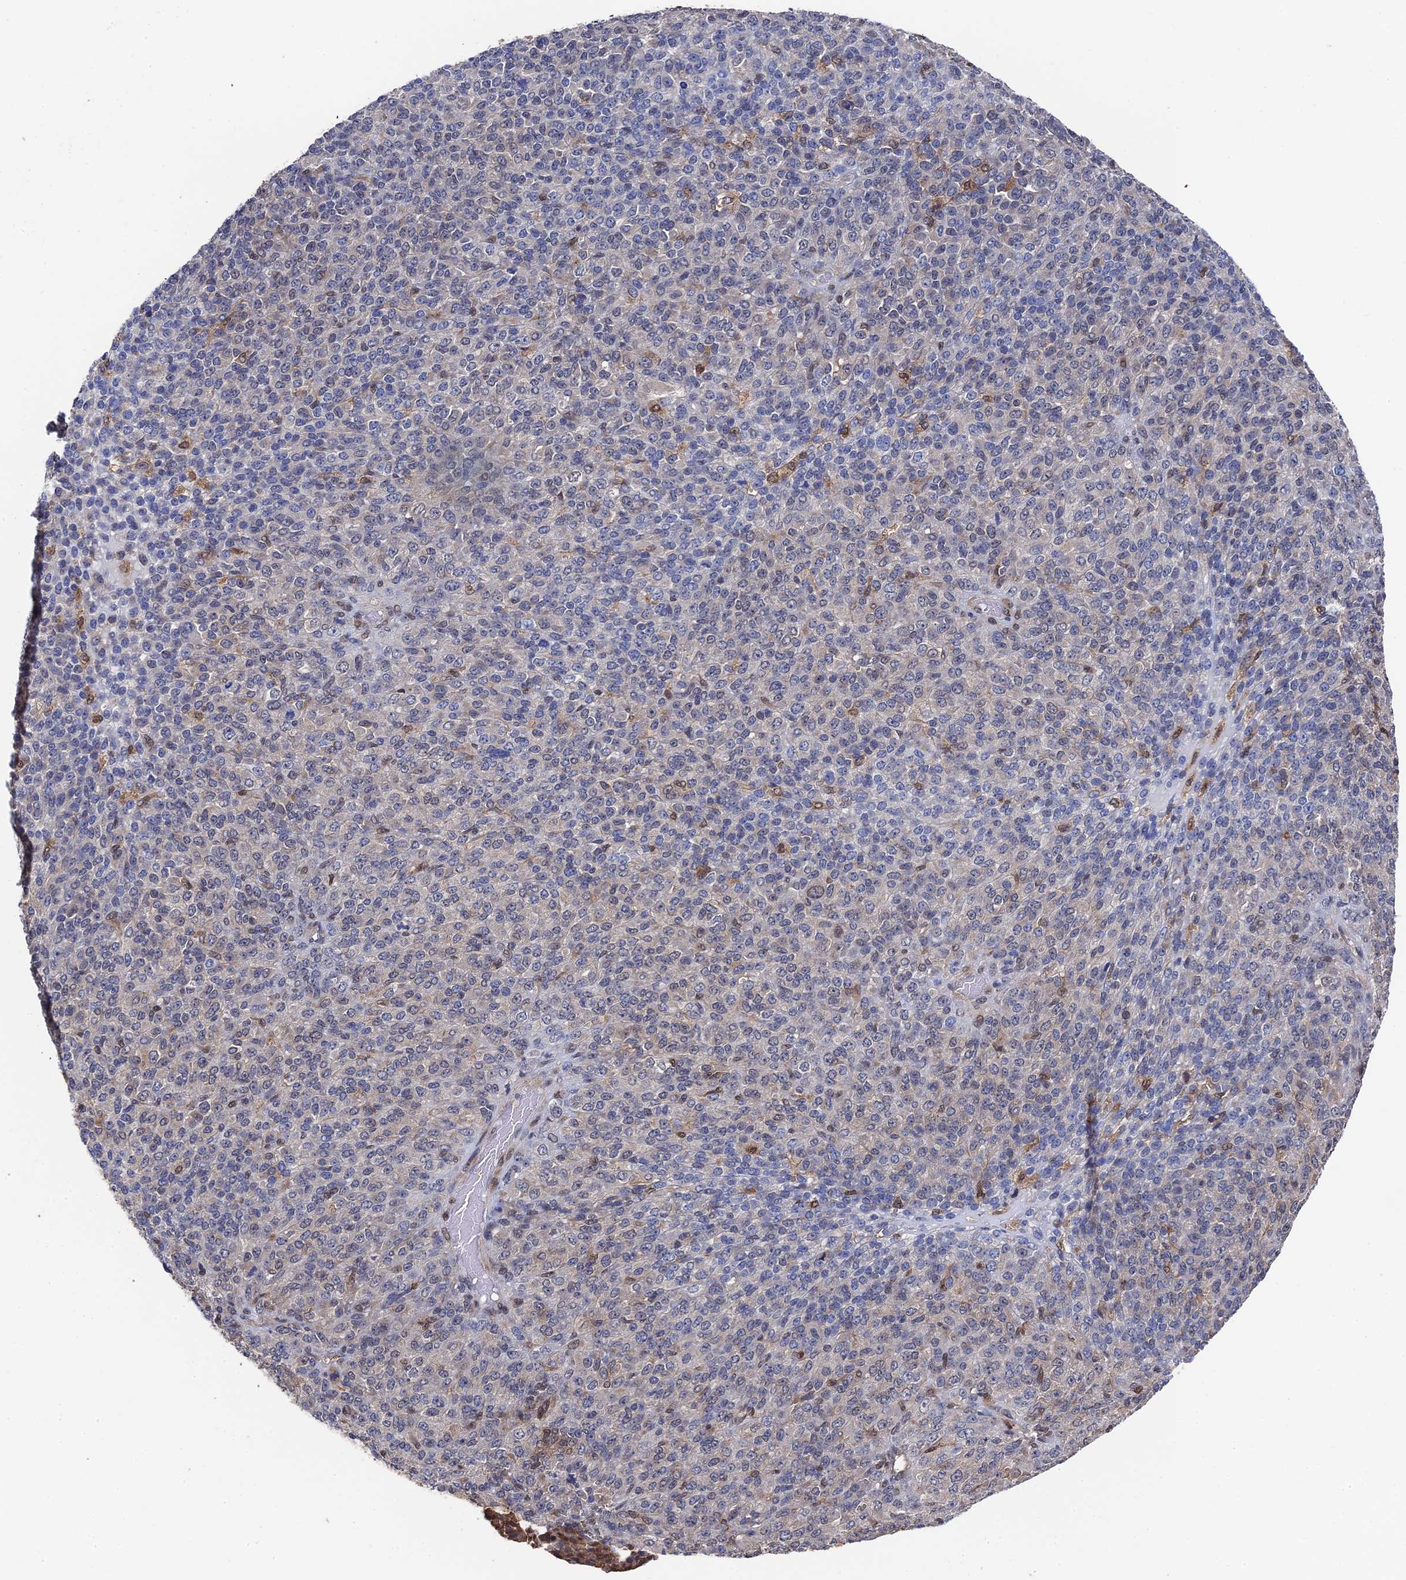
{"staining": {"intensity": "moderate", "quantity": "25%-75%", "location": "cytoplasmic/membranous,nuclear"}, "tissue": "melanoma", "cell_type": "Tumor cells", "image_type": "cancer", "snomed": [{"axis": "morphology", "description": "Malignant melanoma, Metastatic site"}, {"axis": "topography", "description": "Brain"}], "caption": "High-magnification brightfield microscopy of malignant melanoma (metastatic site) stained with DAB (brown) and counterstained with hematoxylin (blue). tumor cells exhibit moderate cytoplasmic/membranous and nuclear expression is identified in approximately25%-75% of cells.", "gene": "RNH1", "patient": {"sex": "female", "age": 56}}